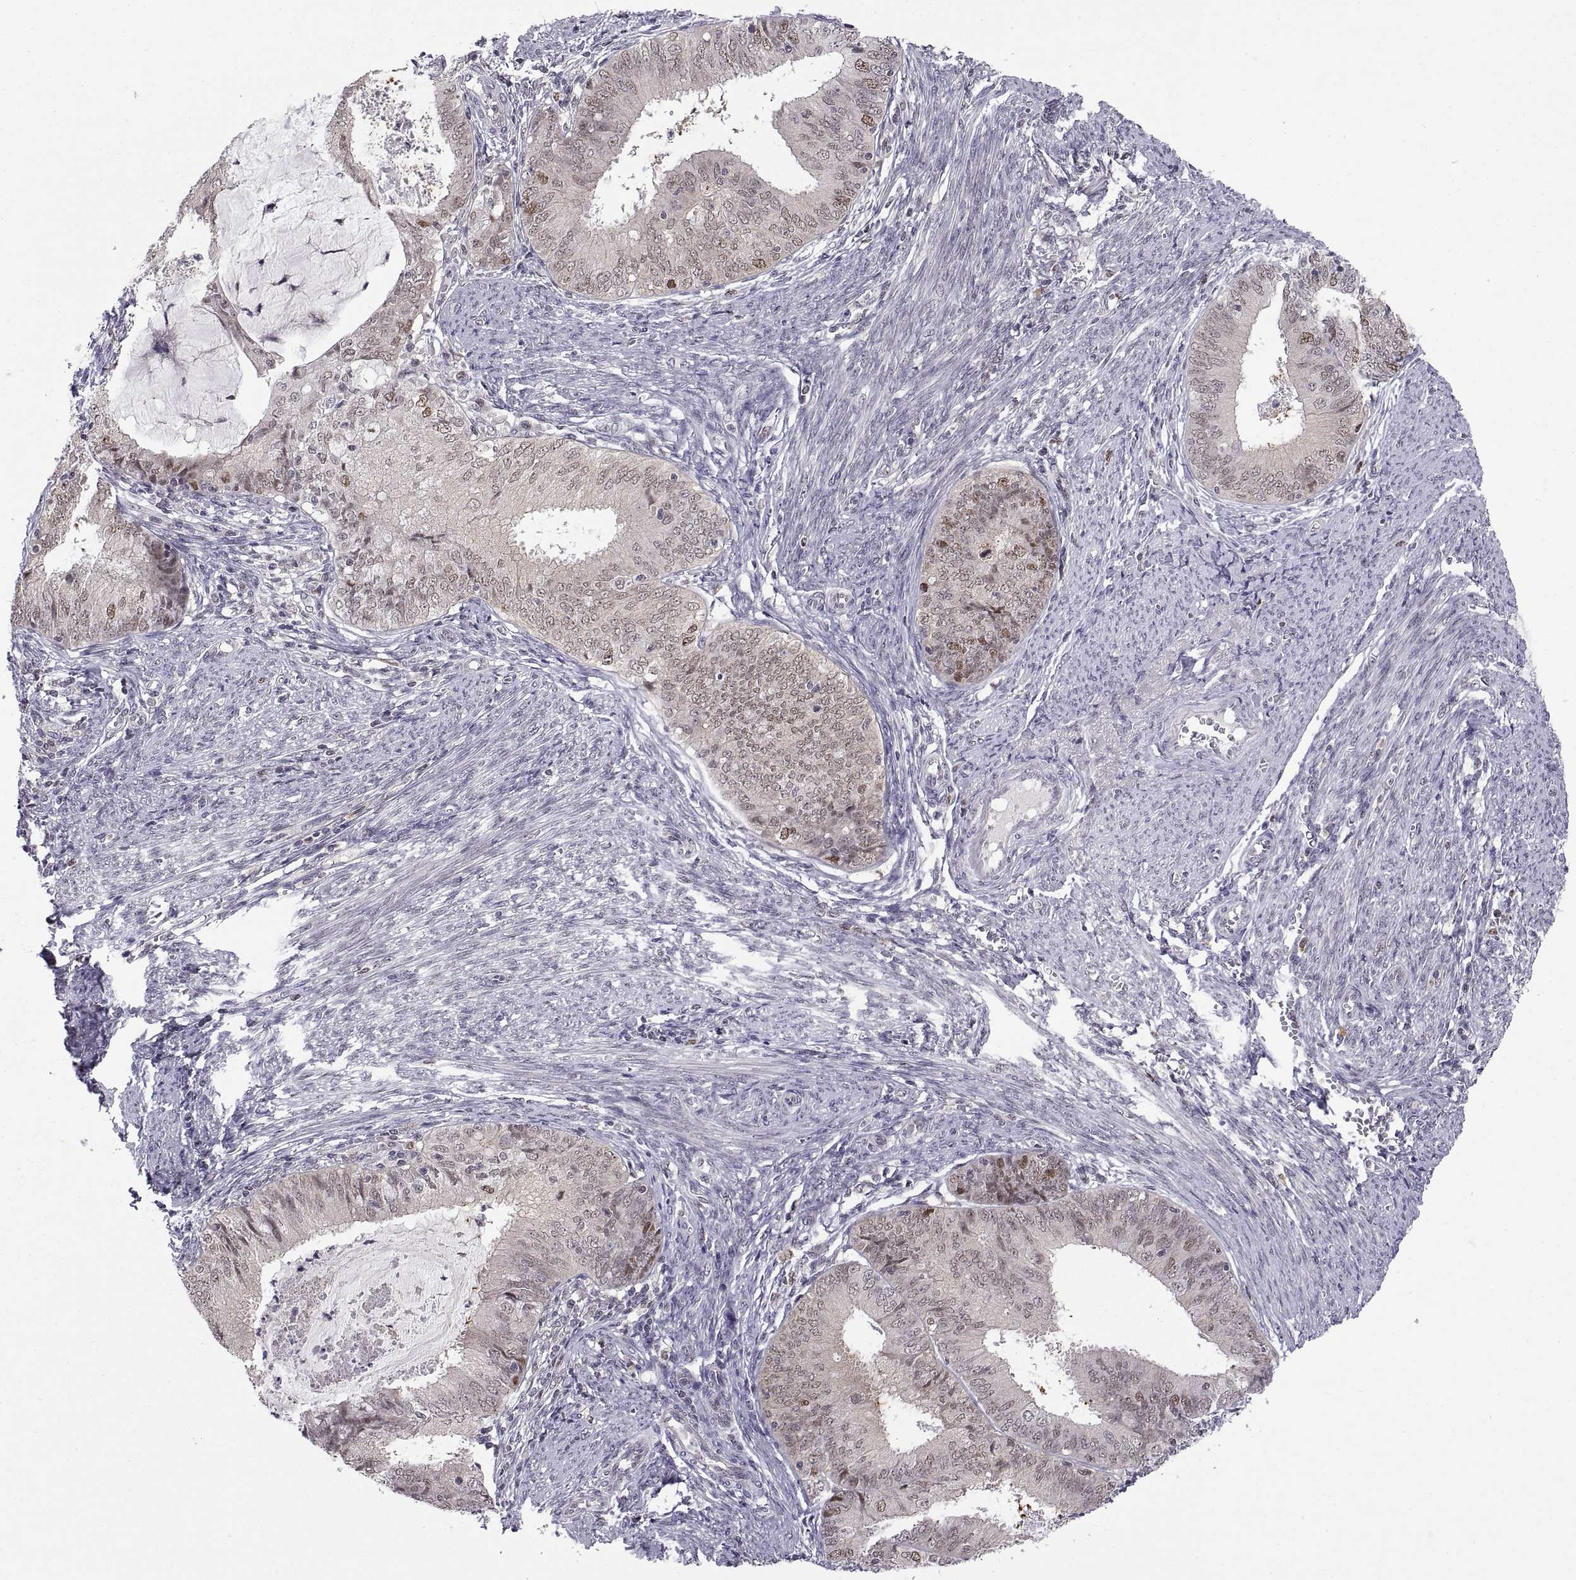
{"staining": {"intensity": "weak", "quantity": "<25%", "location": "nuclear"}, "tissue": "endometrial cancer", "cell_type": "Tumor cells", "image_type": "cancer", "snomed": [{"axis": "morphology", "description": "Adenocarcinoma, NOS"}, {"axis": "topography", "description": "Endometrium"}], "caption": "Protein analysis of adenocarcinoma (endometrial) reveals no significant positivity in tumor cells.", "gene": "CHFR", "patient": {"sex": "female", "age": 57}}